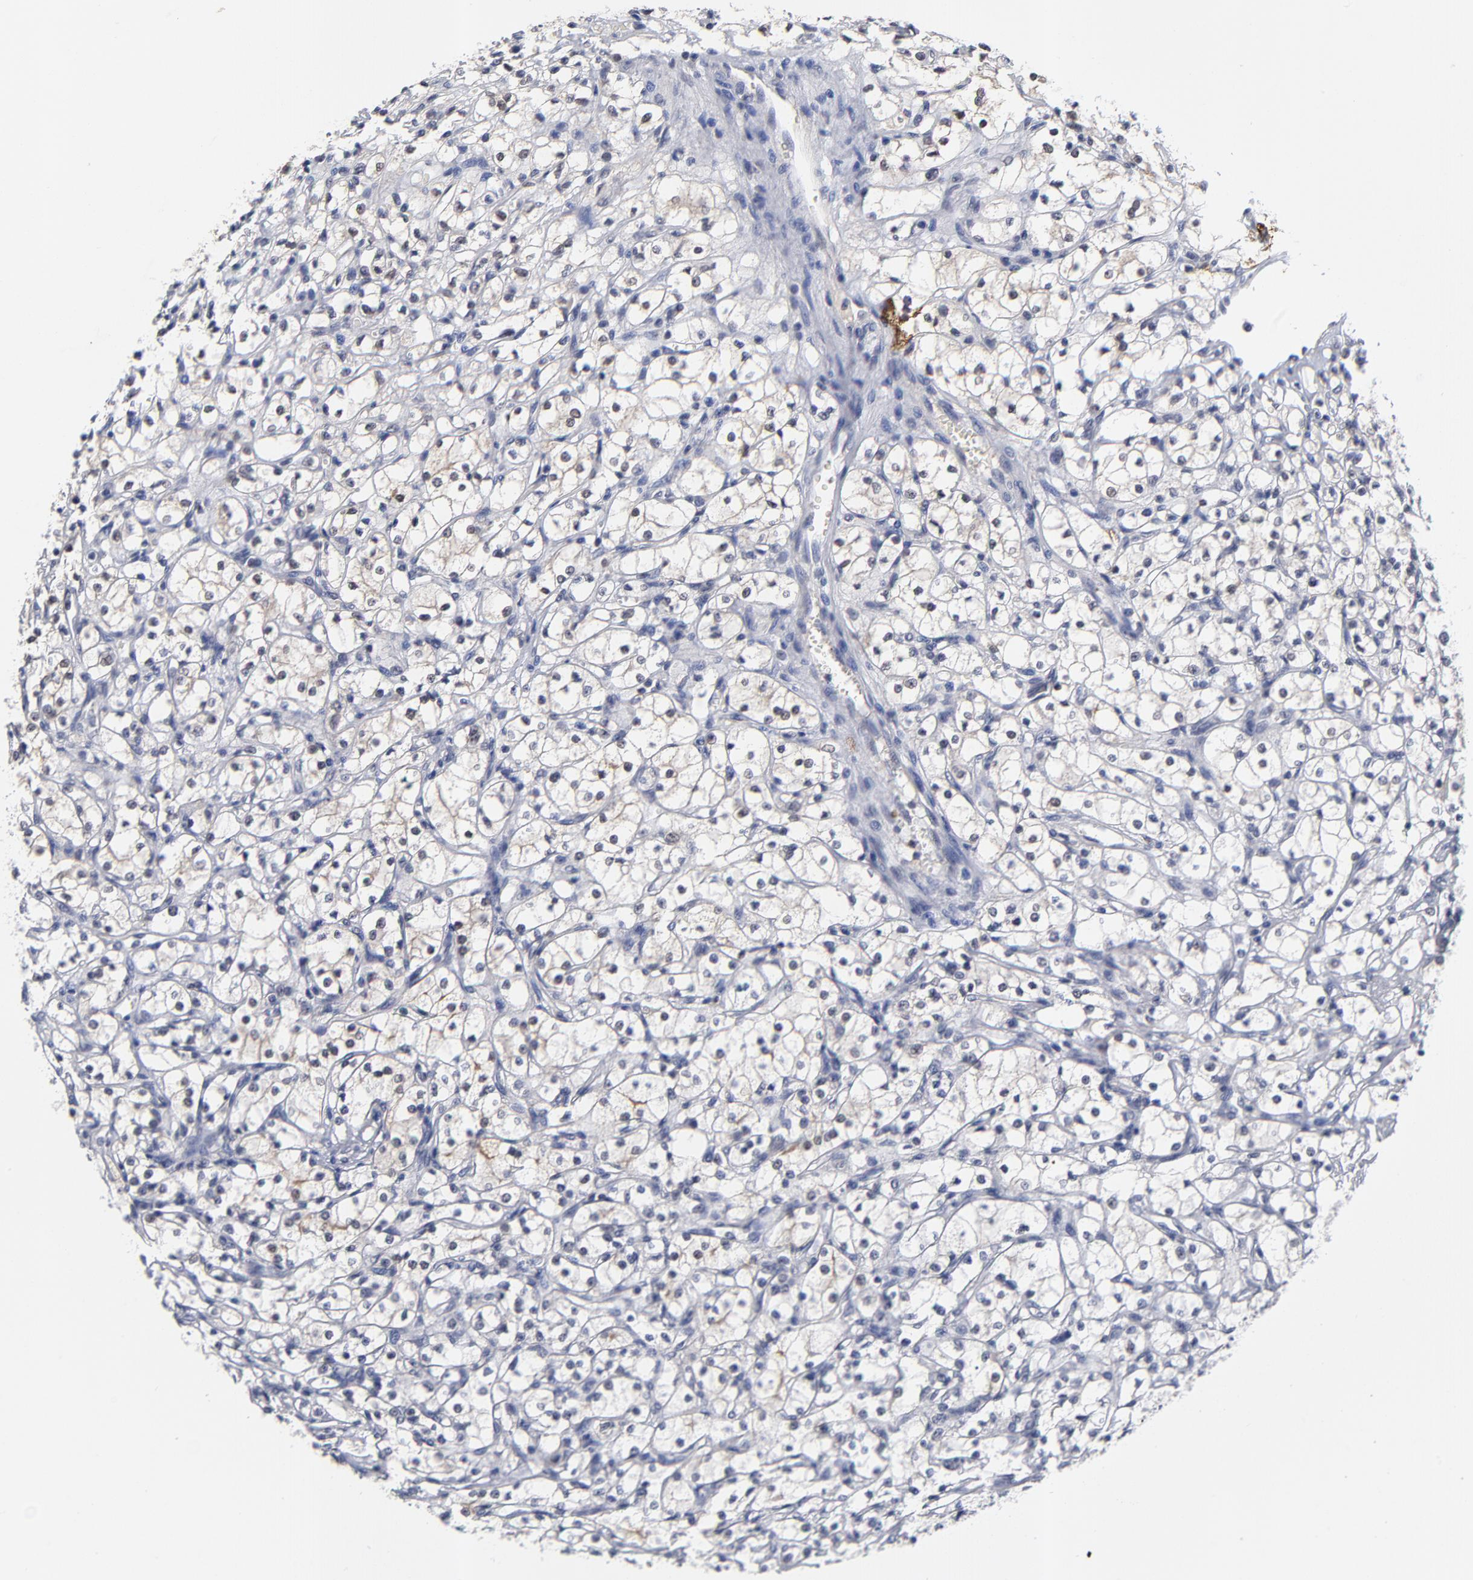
{"staining": {"intensity": "negative", "quantity": "none", "location": "none"}, "tissue": "renal cancer", "cell_type": "Tumor cells", "image_type": "cancer", "snomed": [{"axis": "morphology", "description": "Adenocarcinoma, NOS"}, {"axis": "topography", "description": "Kidney"}], "caption": "Renal cancer was stained to show a protein in brown. There is no significant positivity in tumor cells. Nuclei are stained in blue.", "gene": "WSB1", "patient": {"sex": "male", "age": 61}}